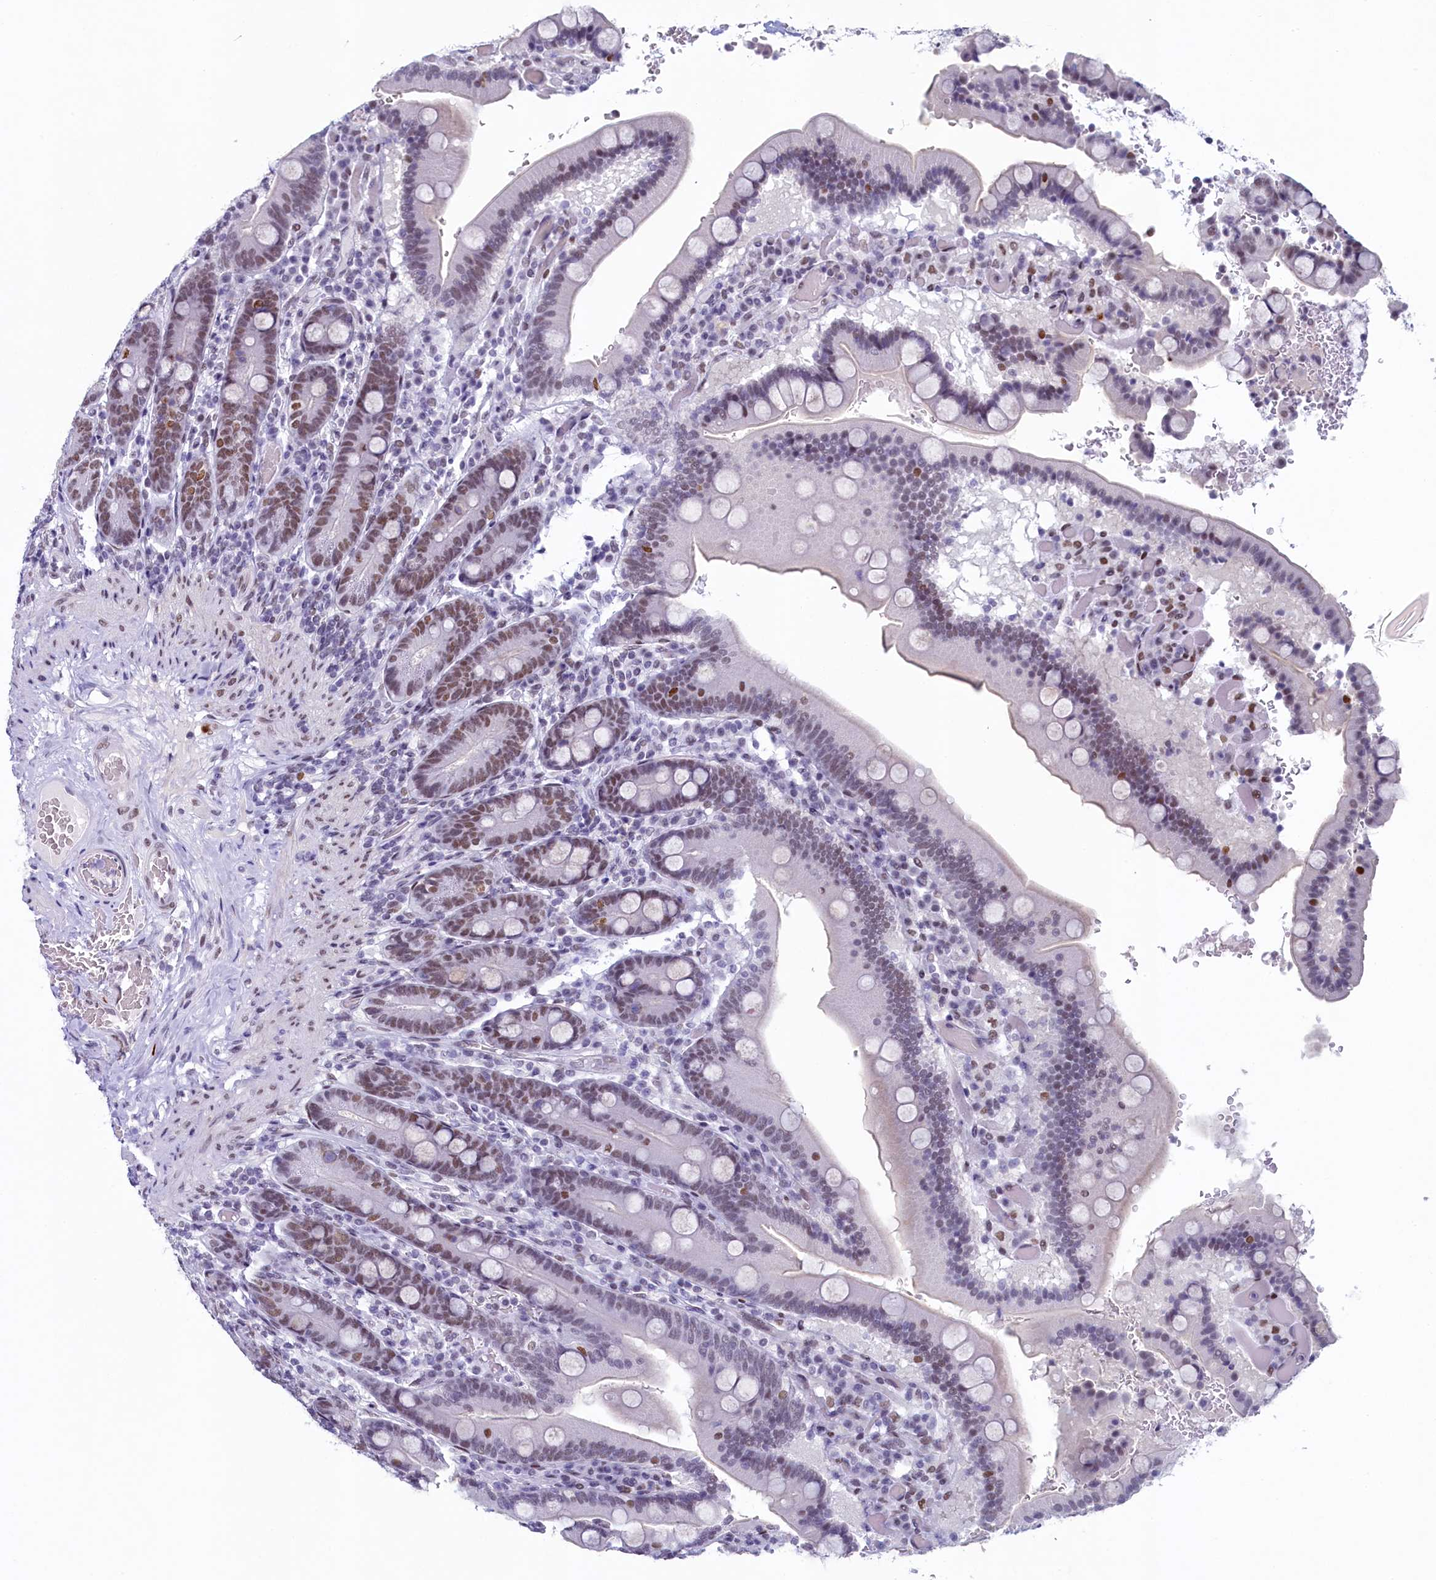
{"staining": {"intensity": "moderate", "quantity": "25%-75%", "location": "nuclear"}, "tissue": "duodenum", "cell_type": "Glandular cells", "image_type": "normal", "snomed": [{"axis": "morphology", "description": "Normal tissue, NOS"}, {"axis": "topography", "description": "Duodenum"}], "caption": "This photomicrograph shows IHC staining of normal duodenum, with medium moderate nuclear staining in approximately 25%-75% of glandular cells.", "gene": "SUGP2", "patient": {"sex": "female", "age": 62}}